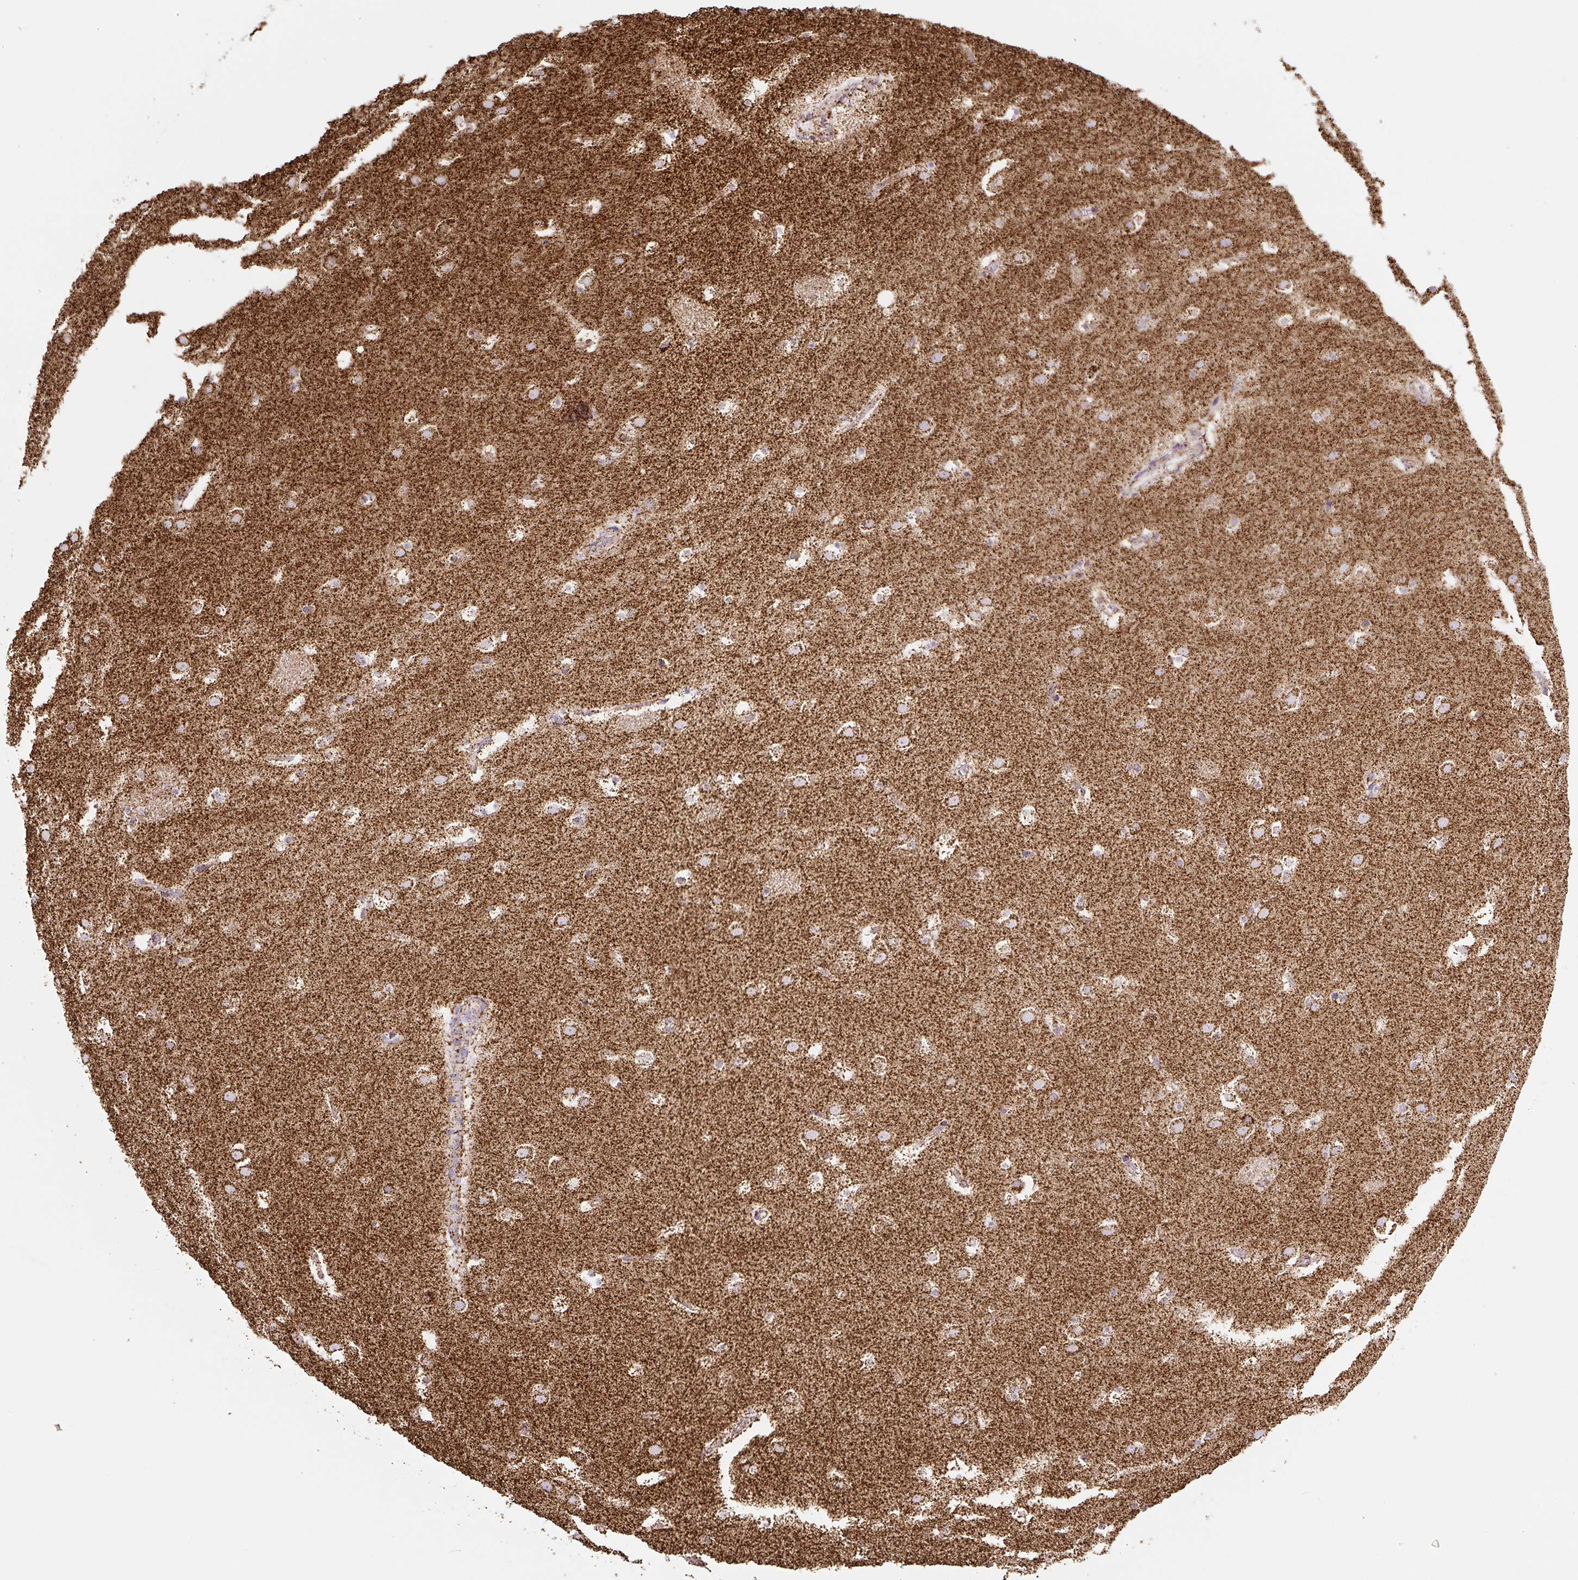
{"staining": {"intensity": "strong", "quantity": "25%-75%", "location": "cytoplasmic/membranous"}, "tissue": "caudate", "cell_type": "Glial cells", "image_type": "normal", "snomed": [{"axis": "morphology", "description": "Normal tissue, NOS"}, {"axis": "topography", "description": "Lateral ventricle wall"}], "caption": "Immunohistochemistry image of normal caudate: human caudate stained using immunohistochemistry exhibits high levels of strong protein expression localized specifically in the cytoplasmic/membranous of glial cells, appearing as a cytoplasmic/membranous brown color.", "gene": "ATP5F1A", "patient": {"sex": "male", "age": 37}}